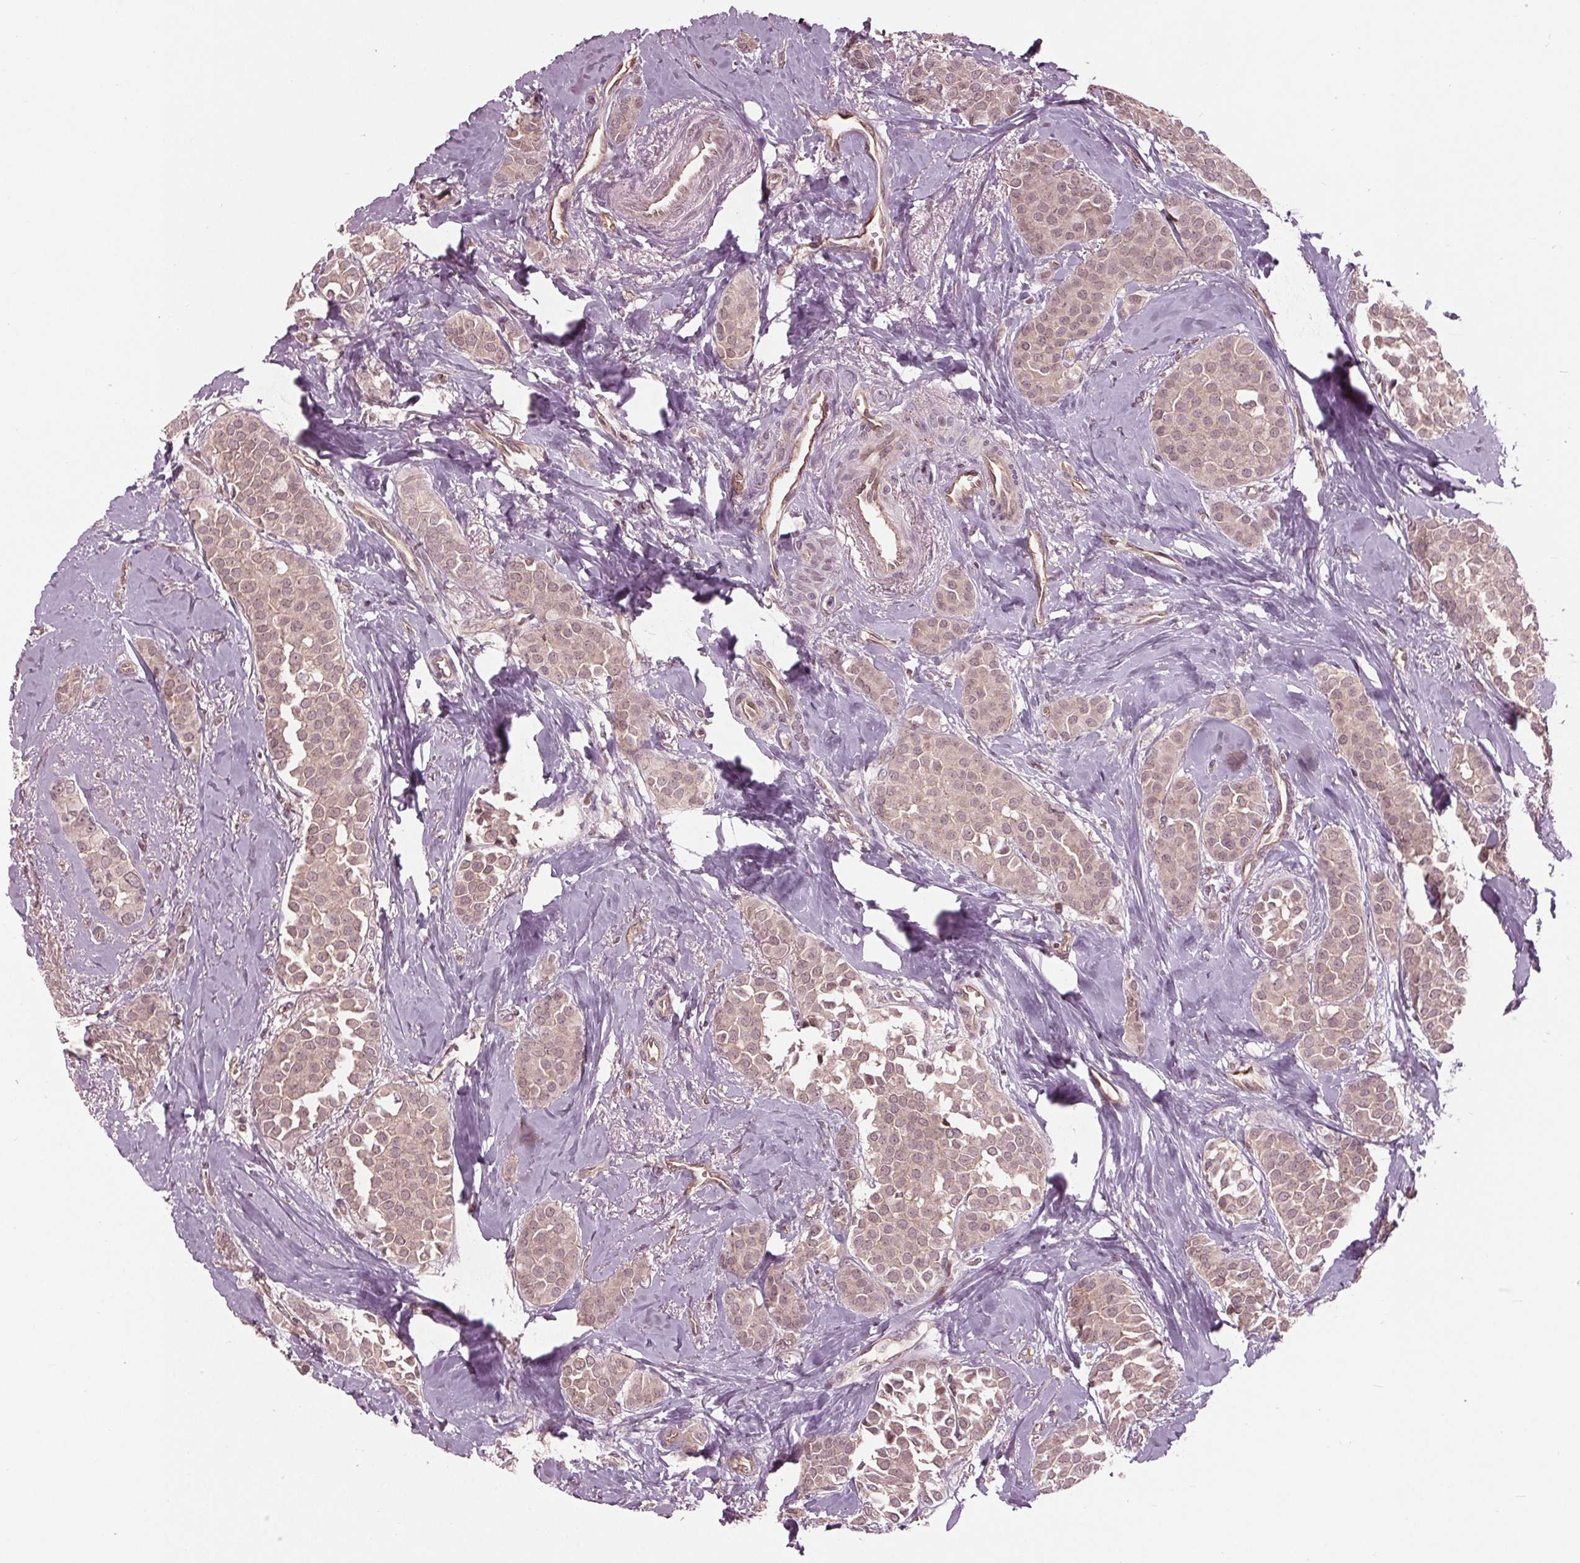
{"staining": {"intensity": "negative", "quantity": "none", "location": "none"}, "tissue": "breast cancer", "cell_type": "Tumor cells", "image_type": "cancer", "snomed": [{"axis": "morphology", "description": "Duct carcinoma"}, {"axis": "topography", "description": "Breast"}], "caption": "A high-resolution histopathology image shows immunohistochemistry (IHC) staining of breast infiltrating ductal carcinoma, which reveals no significant expression in tumor cells. (DAB (3,3'-diaminobenzidine) IHC with hematoxylin counter stain).", "gene": "BTBD1", "patient": {"sex": "female", "age": 79}}